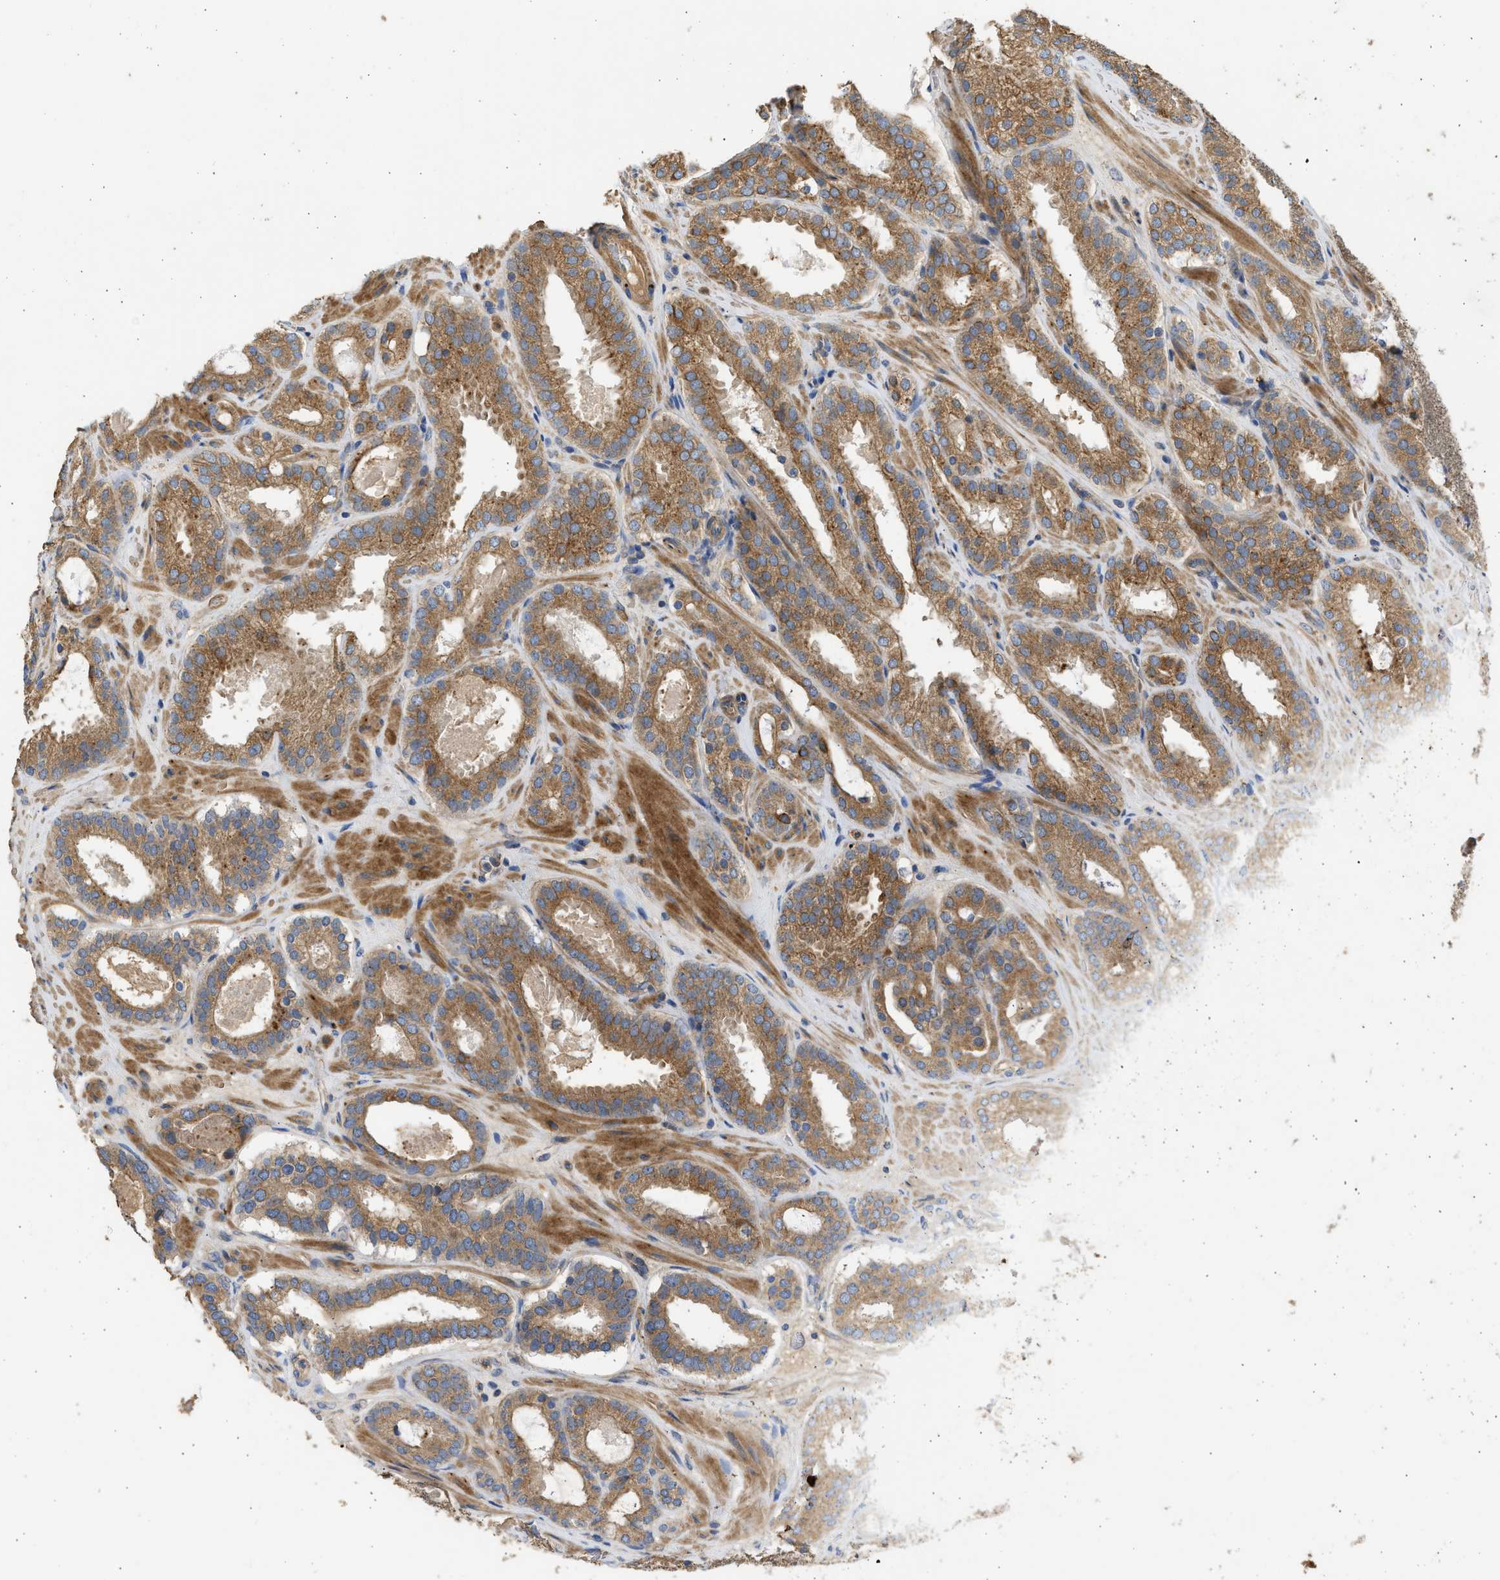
{"staining": {"intensity": "moderate", "quantity": ">75%", "location": "cytoplasmic/membranous"}, "tissue": "prostate cancer", "cell_type": "Tumor cells", "image_type": "cancer", "snomed": [{"axis": "morphology", "description": "Adenocarcinoma, Low grade"}, {"axis": "topography", "description": "Prostate"}], "caption": "Protein expression analysis of prostate cancer (adenocarcinoma (low-grade)) demonstrates moderate cytoplasmic/membranous expression in approximately >75% of tumor cells. The protein of interest is stained brown, and the nuclei are stained in blue (DAB IHC with brightfield microscopy, high magnification).", "gene": "CSRNP2", "patient": {"sex": "male", "age": 69}}